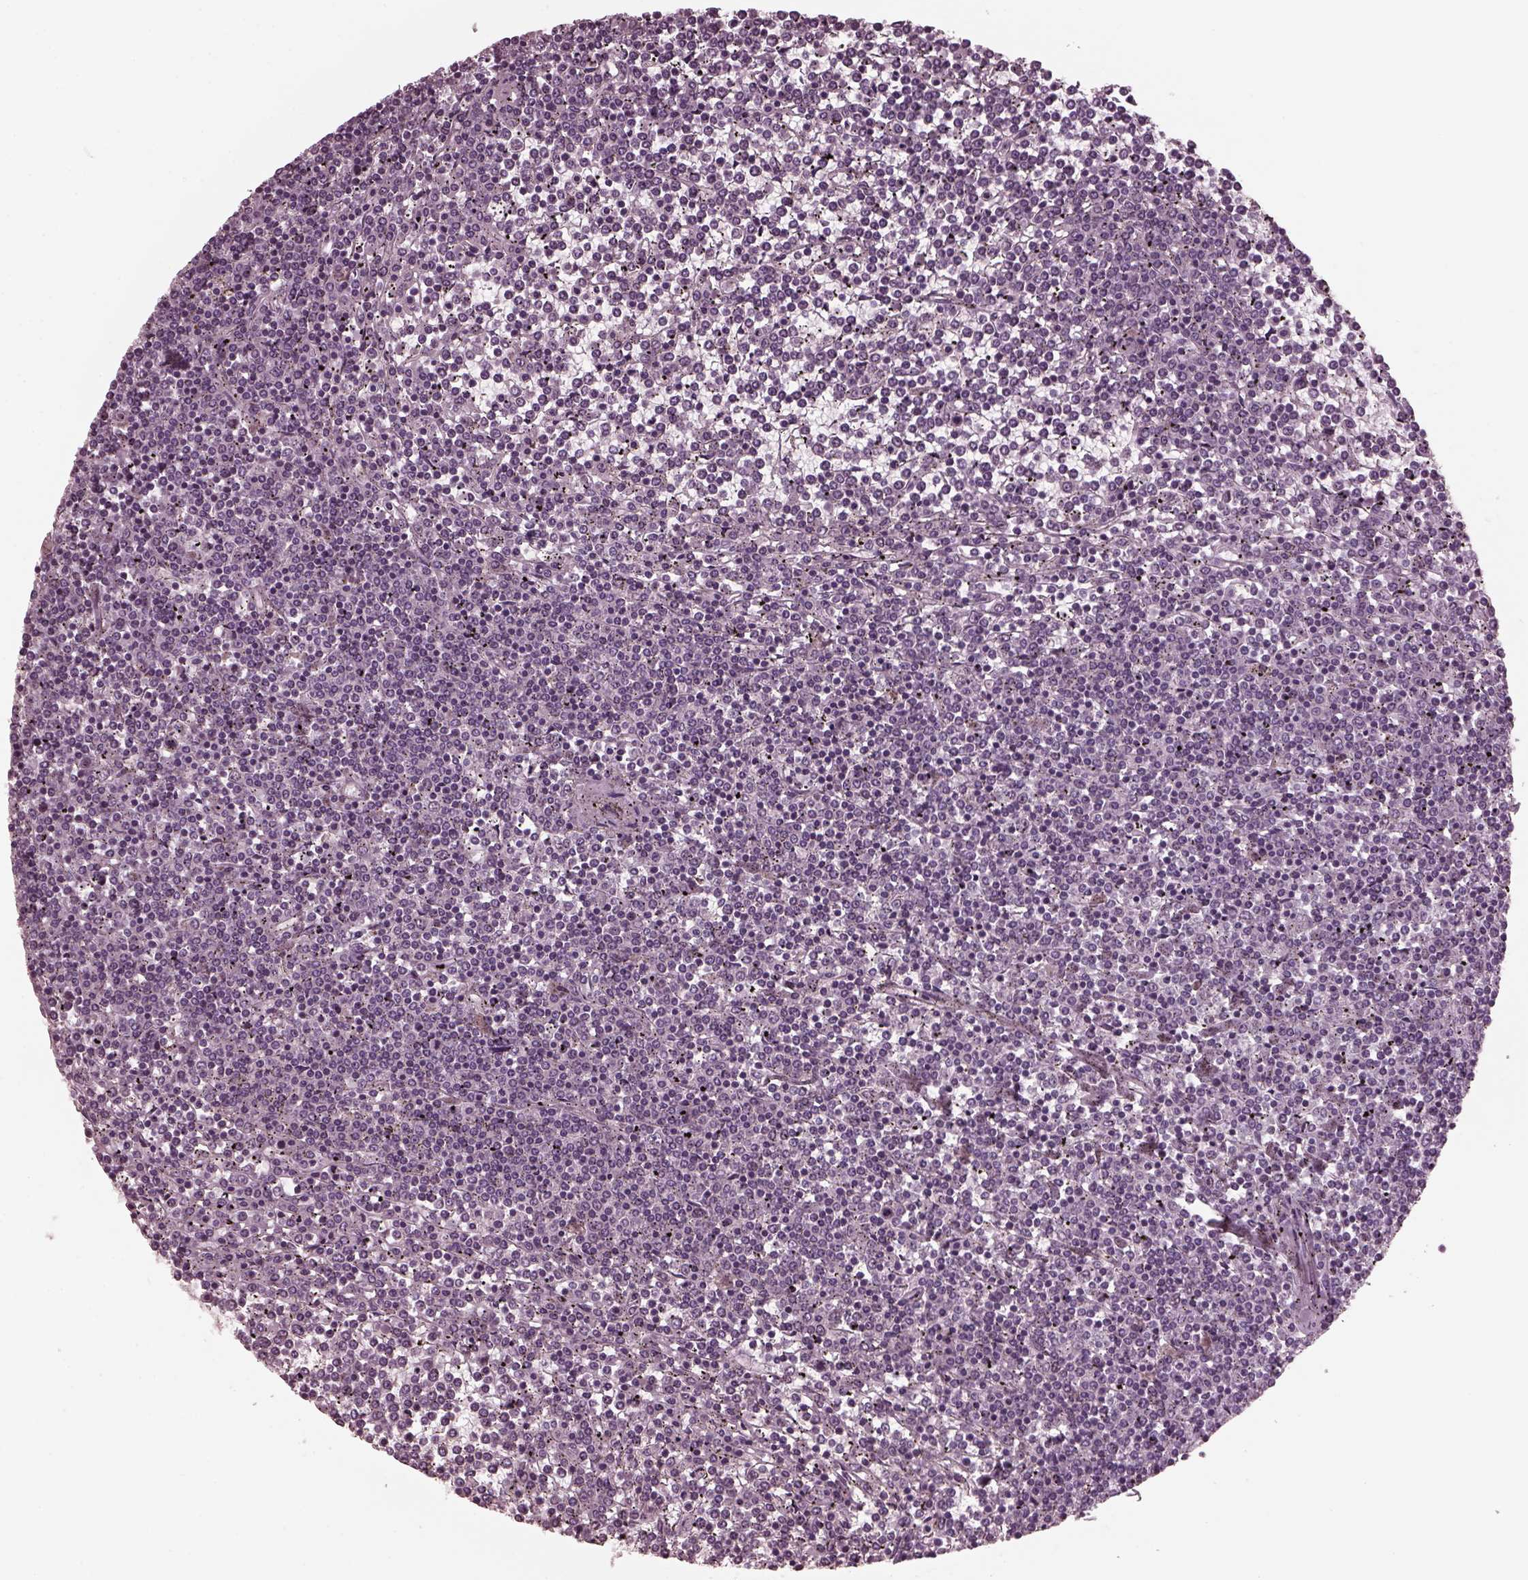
{"staining": {"intensity": "negative", "quantity": "none", "location": "none"}, "tissue": "lymphoma", "cell_type": "Tumor cells", "image_type": "cancer", "snomed": [{"axis": "morphology", "description": "Malignant lymphoma, non-Hodgkin's type, Low grade"}, {"axis": "topography", "description": "Spleen"}], "caption": "IHC image of human malignant lymphoma, non-Hodgkin's type (low-grade) stained for a protein (brown), which shows no staining in tumor cells.", "gene": "SAXO1", "patient": {"sex": "female", "age": 19}}